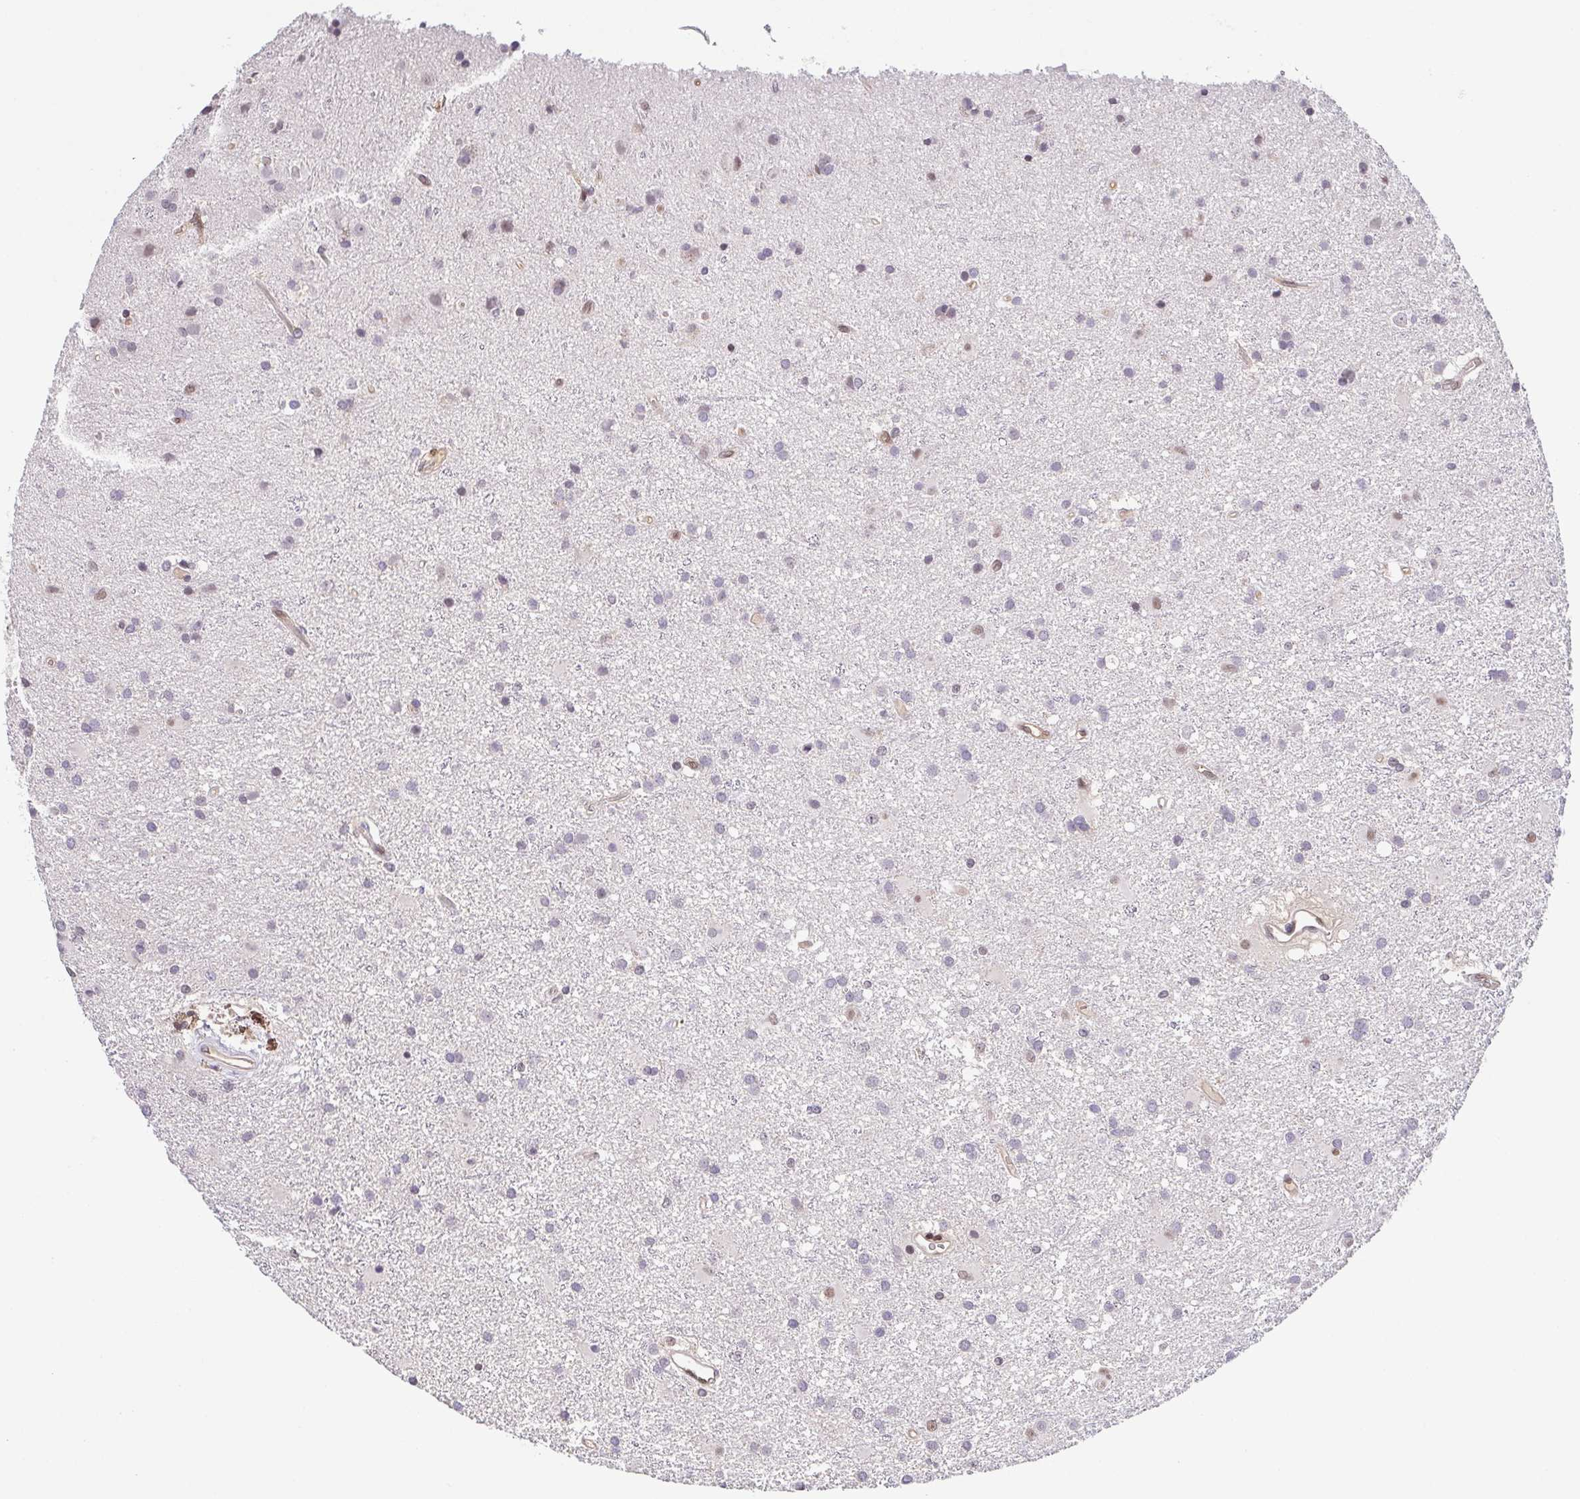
{"staining": {"intensity": "moderate", "quantity": "25%-75%", "location": "nuclear"}, "tissue": "glioma", "cell_type": "Tumor cells", "image_type": "cancer", "snomed": [{"axis": "morphology", "description": "Glioma, malignant, High grade"}, {"axis": "topography", "description": "Brain"}], "caption": "A brown stain shows moderate nuclear staining of a protein in human glioma tumor cells. The staining was performed using DAB (3,3'-diaminobenzidine), with brown indicating positive protein expression. Nuclei are stained blue with hematoxylin.", "gene": "PSMB9", "patient": {"sex": "male", "age": 55}}